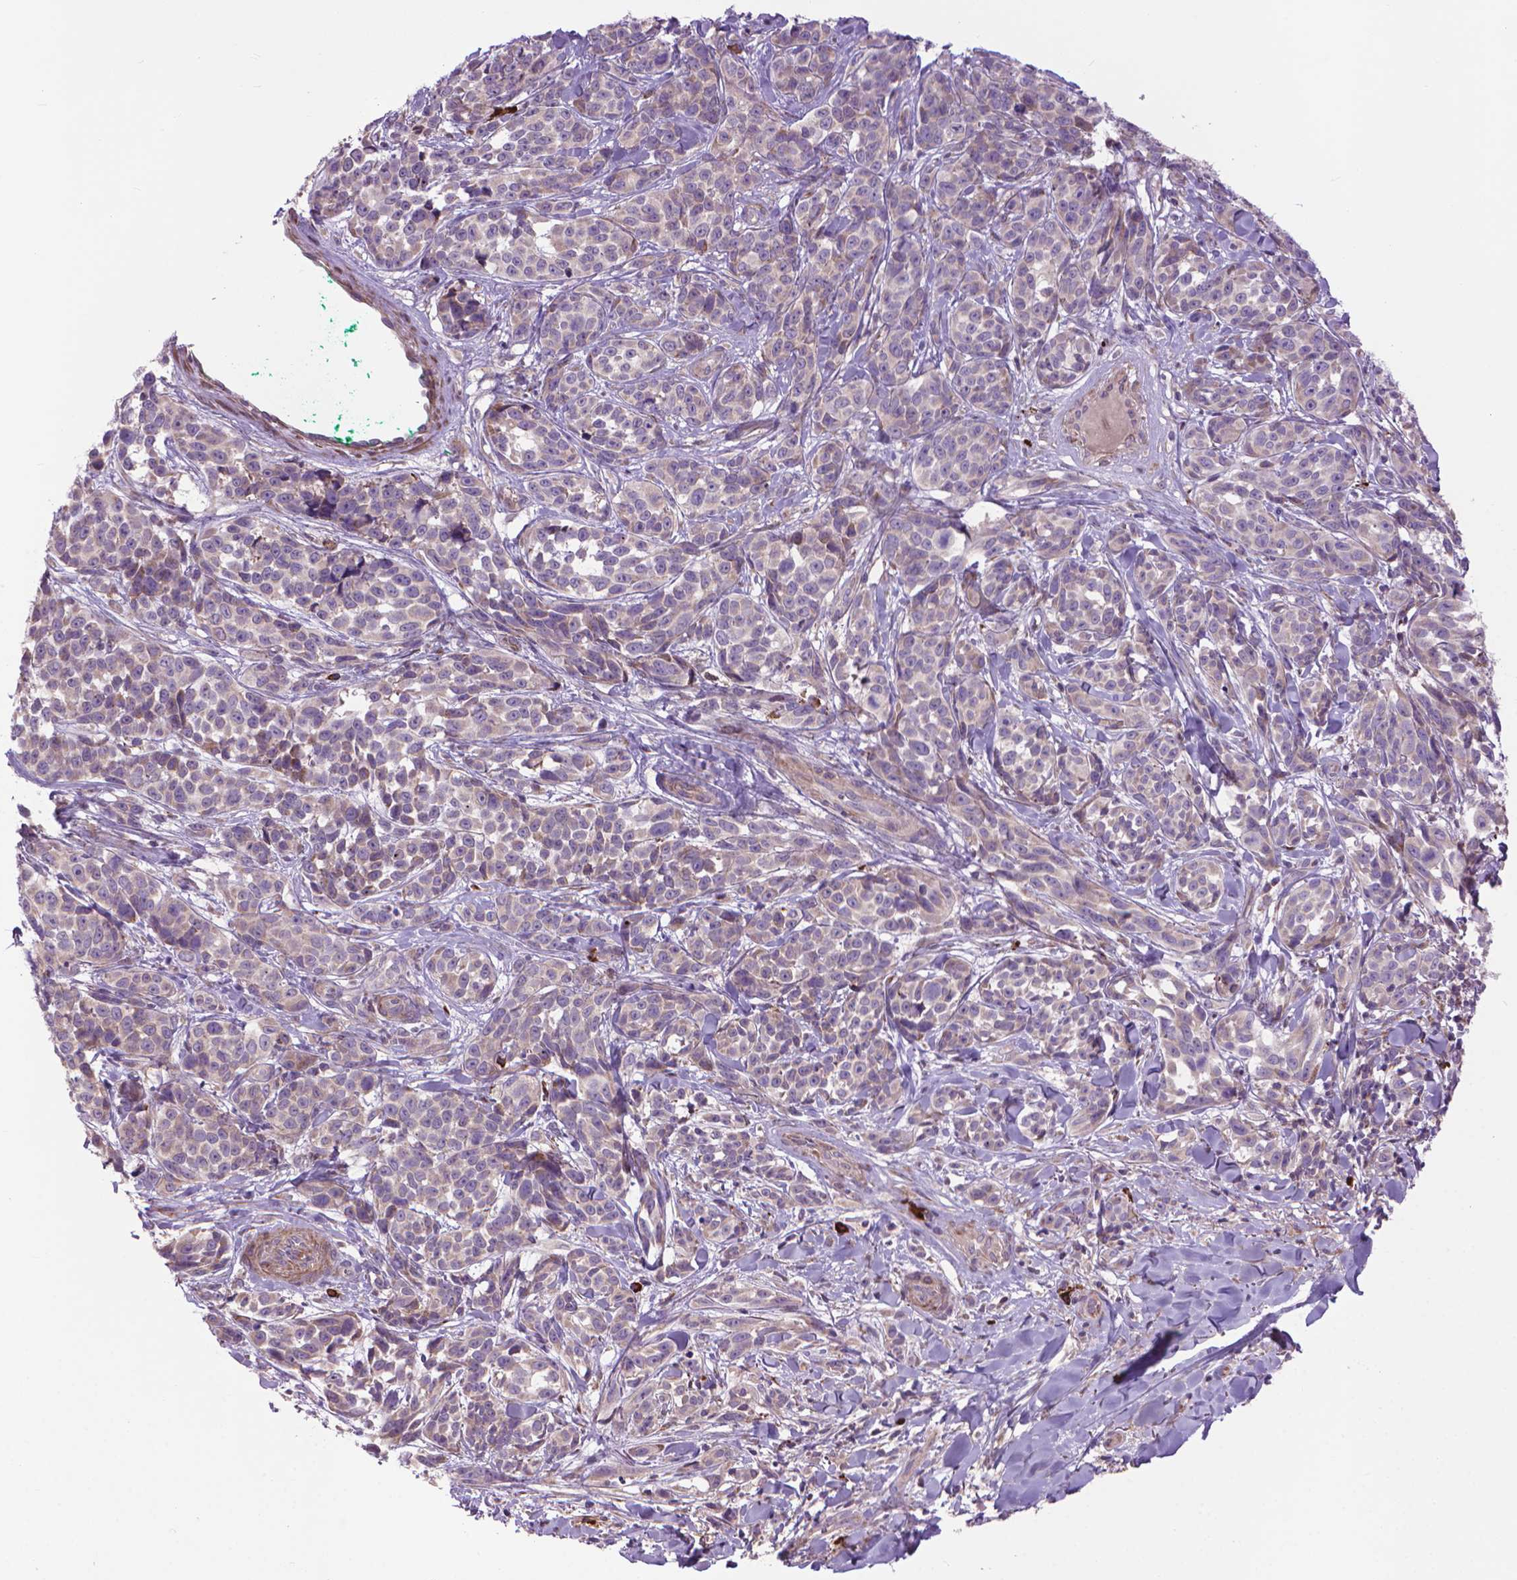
{"staining": {"intensity": "negative", "quantity": "none", "location": "none"}, "tissue": "melanoma", "cell_type": "Tumor cells", "image_type": "cancer", "snomed": [{"axis": "morphology", "description": "Malignant melanoma, NOS"}, {"axis": "topography", "description": "Skin"}], "caption": "Micrograph shows no protein expression in tumor cells of malignant melanoma tissue. (Brightfield microscopy of DAB IHC at high magnification).", "gene": "MYH14", "patient": {"sex": "female", "age": 88}}